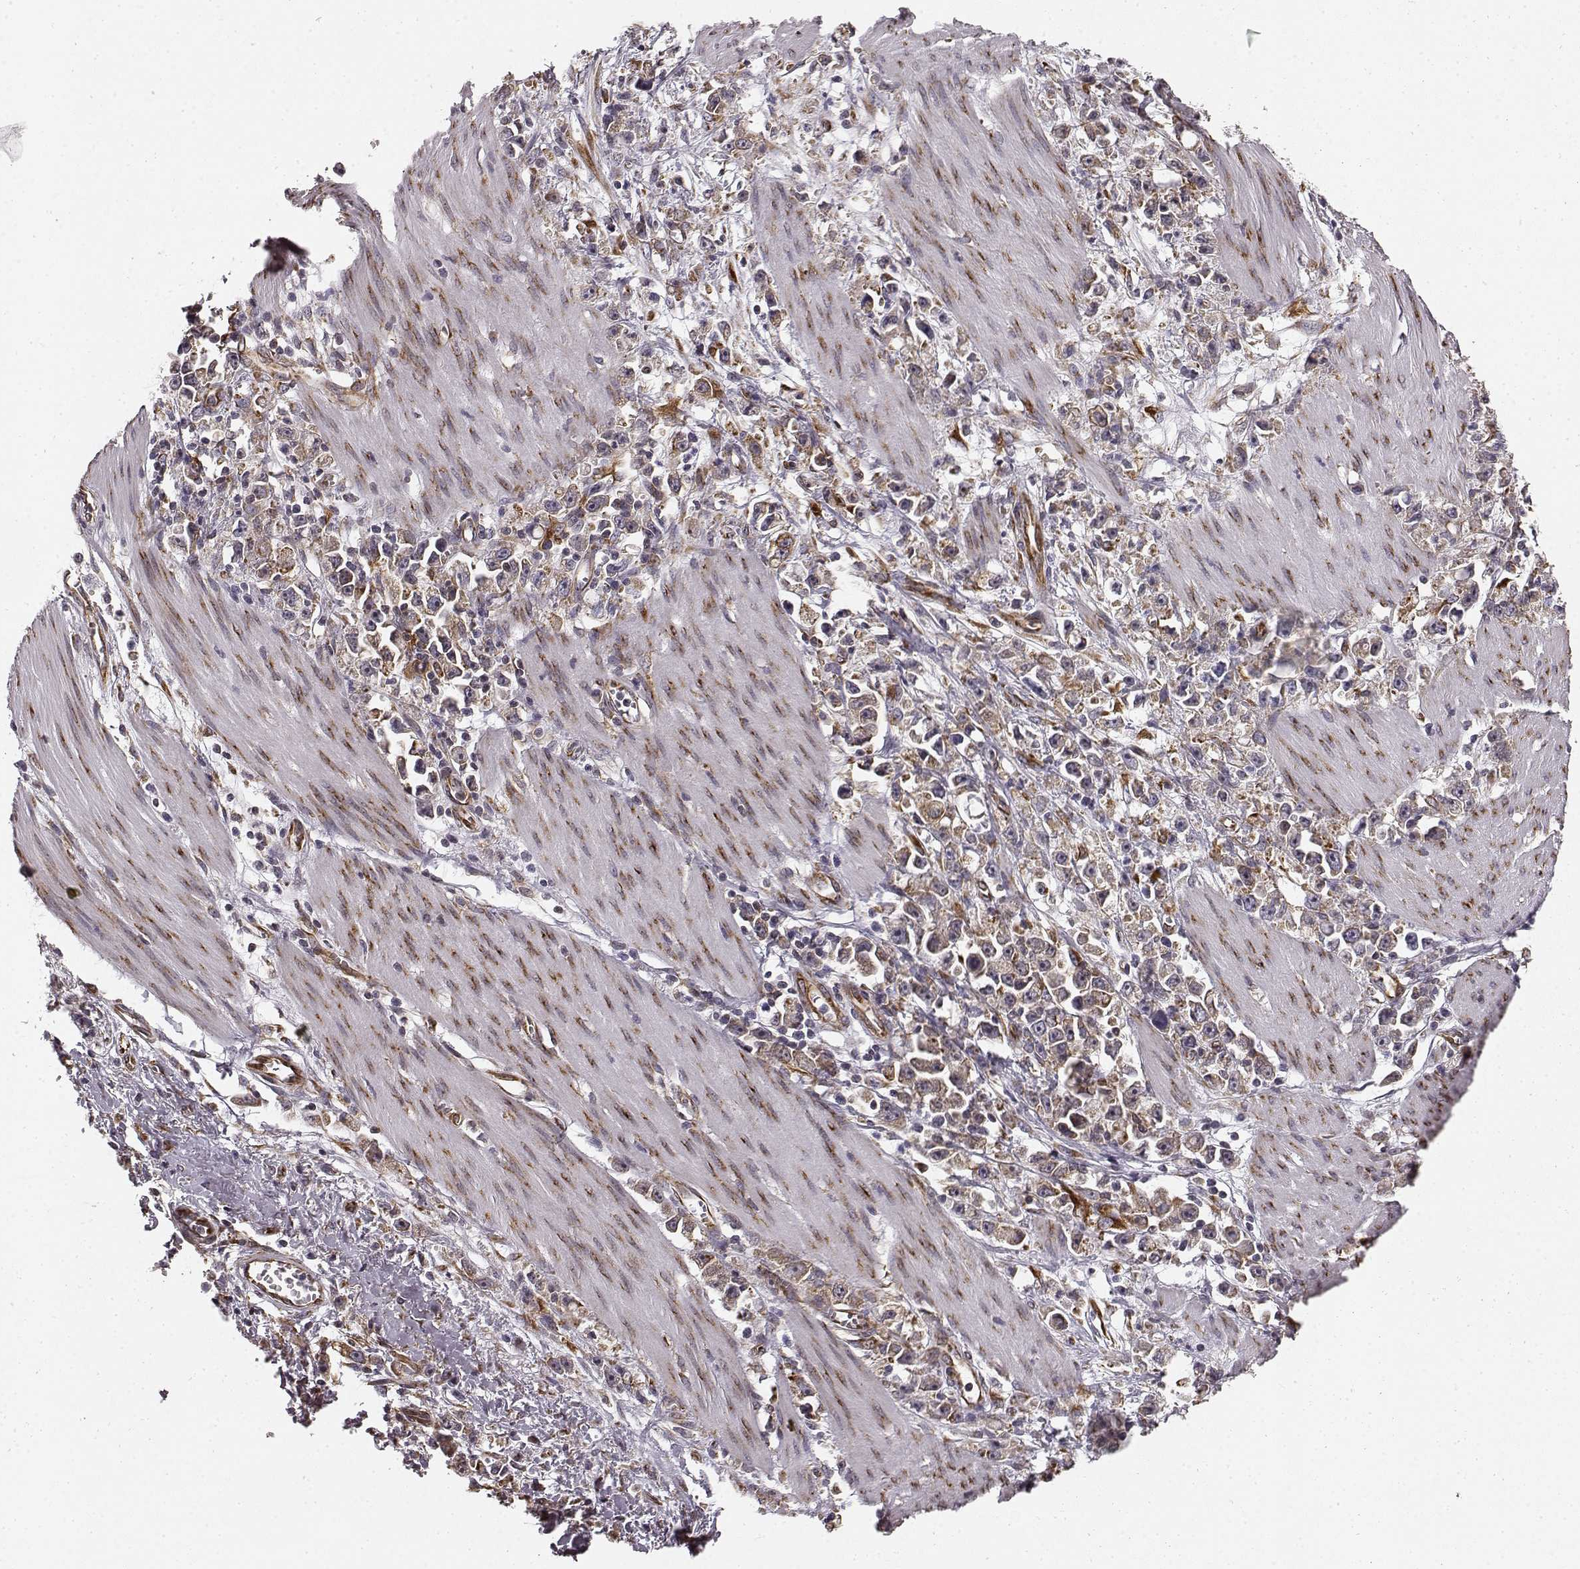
{"staining": {"intensity": "moderate", "quantity": "25%-75%", "location": "cytoplasmic/membranous"}, "tissue": "stomach cancer", "cell_type": "Tumor cells", "image_type": "cancer", "snomed": [{"axis": "morphology", "description": "Adenocarcinoma, NOS"}, {"axis": "topography", "description": "Stomach"}], "caption": "This is an image of immunohistochemistry staining of adenocarcinoma (stomach), which shows moderate positivity in the cytoplasmic/membranous of tumor cells.", "gene": "TMEM14A", "patient": {"sex": "female", "age": 59}}